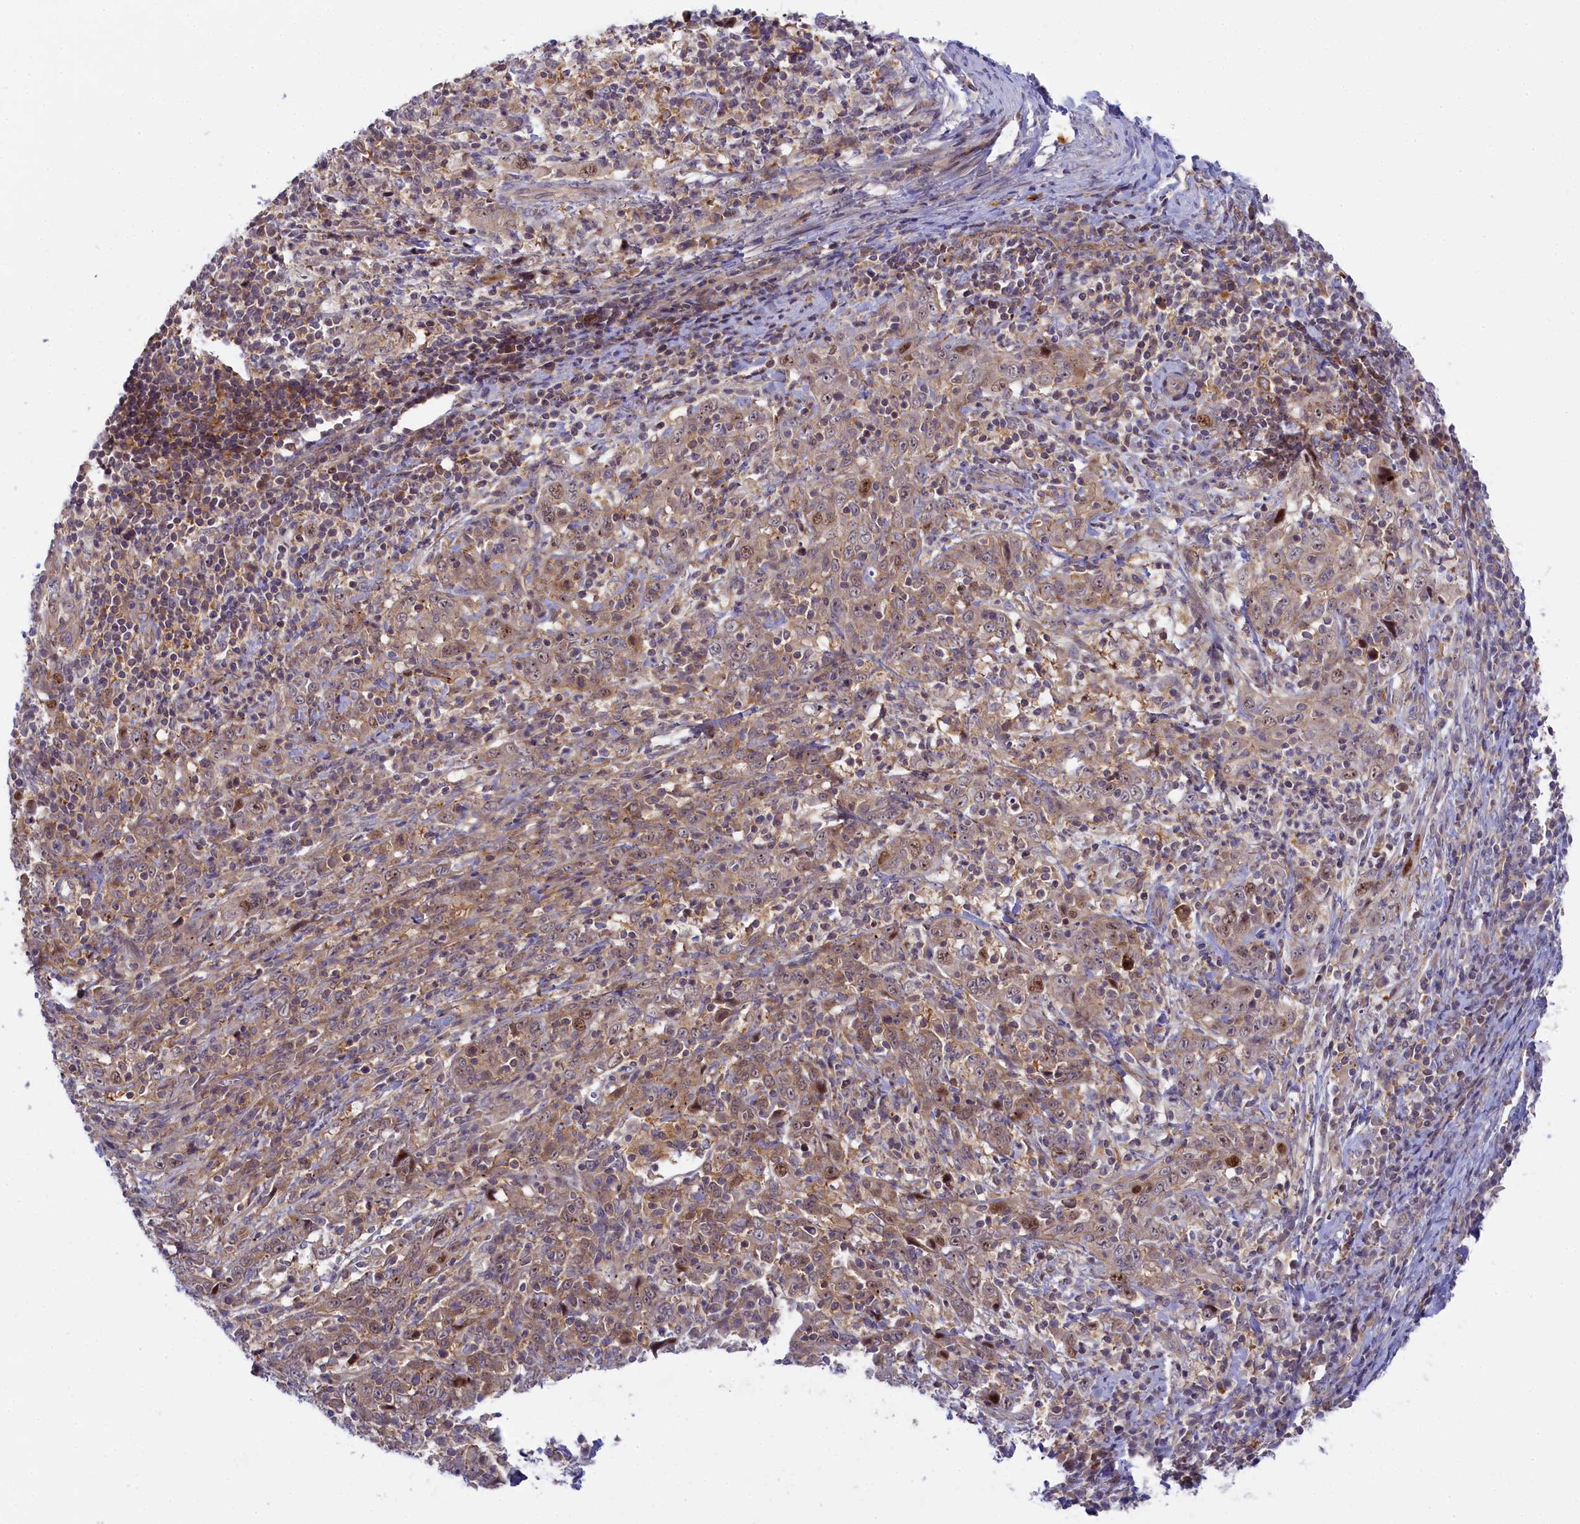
{"staining": {"intensity": "weak", "quantity": "25%-75%", "location": "cytoplasmic/membranous"}, "tissue": "cervical cancer", "cell_type": "Tumor cells", "image_type": "cancer", "snomed": [{"axis": "morphology", "description": "Squamous cell carcinoma, NOS"}, {"axis": "topography", "description": "Cervix"}], "caption": "A brown stain highlights weak cytoplasmic/membranous expression of a protein in human cervical cancer (squamous cell carcinoma) tumor cells.", "gene": "CCL23", "patient": {"sex": "female", "age": 46}}